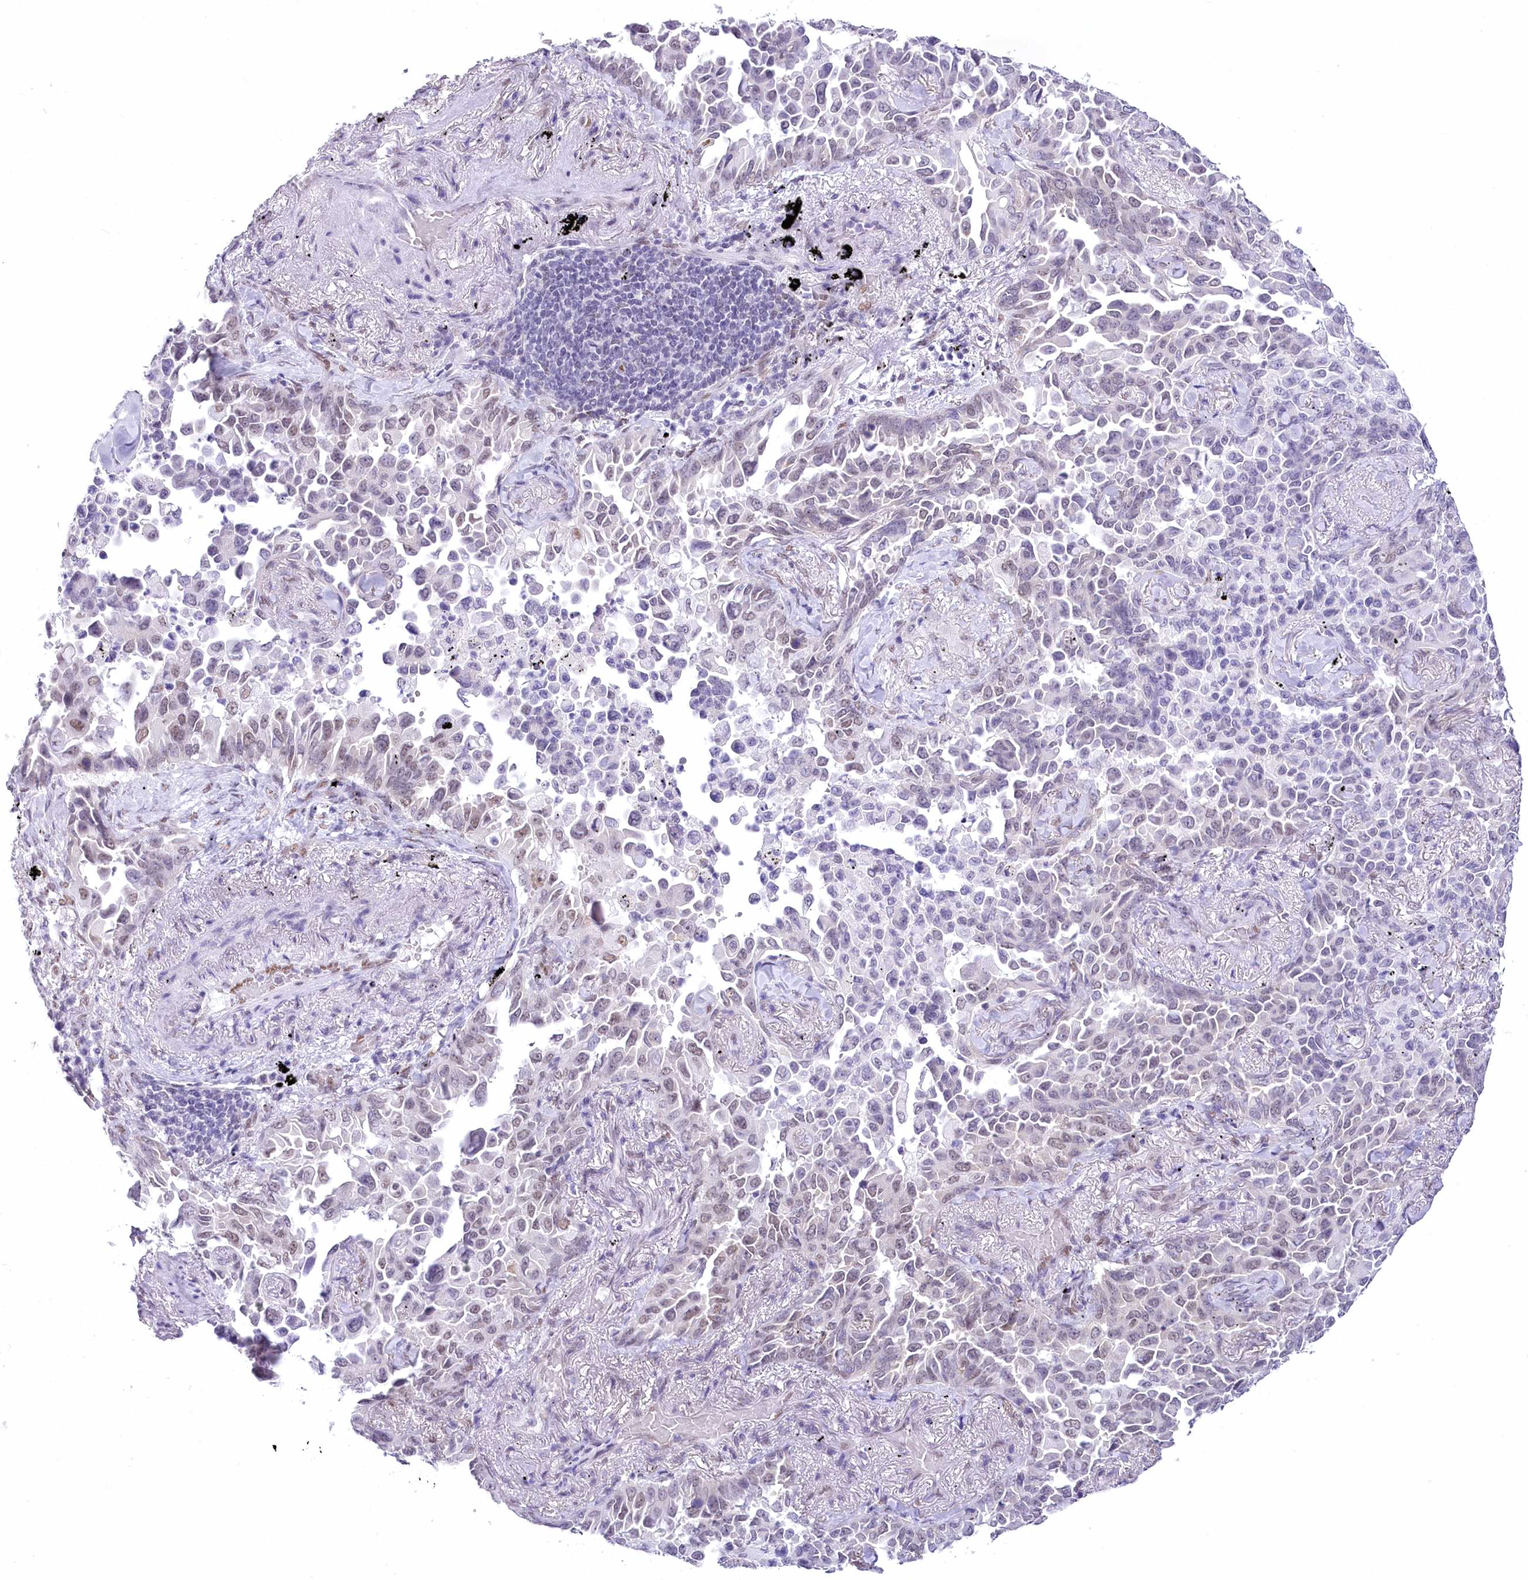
{"staining": {"intensity": "negative", "quantity": "none", "location": "none"}, "tissue": "lung cancer", "cell_type": "Tumor cells", "image_type": "cancer", "snomed": [{"axis": "morphology", "description": "Adenocarcinoma, NOS"}, {"axis": "topography", "description": "Lung"}], "caption": "High magnification brightfield microscopy of lung cancer stained with DAB (brown) and counterstained with hematoxylin (blue): tumor cells show no significant staining.", "gene": "HNRNPA0", "patient": {"sex": "female", "age": 67}}